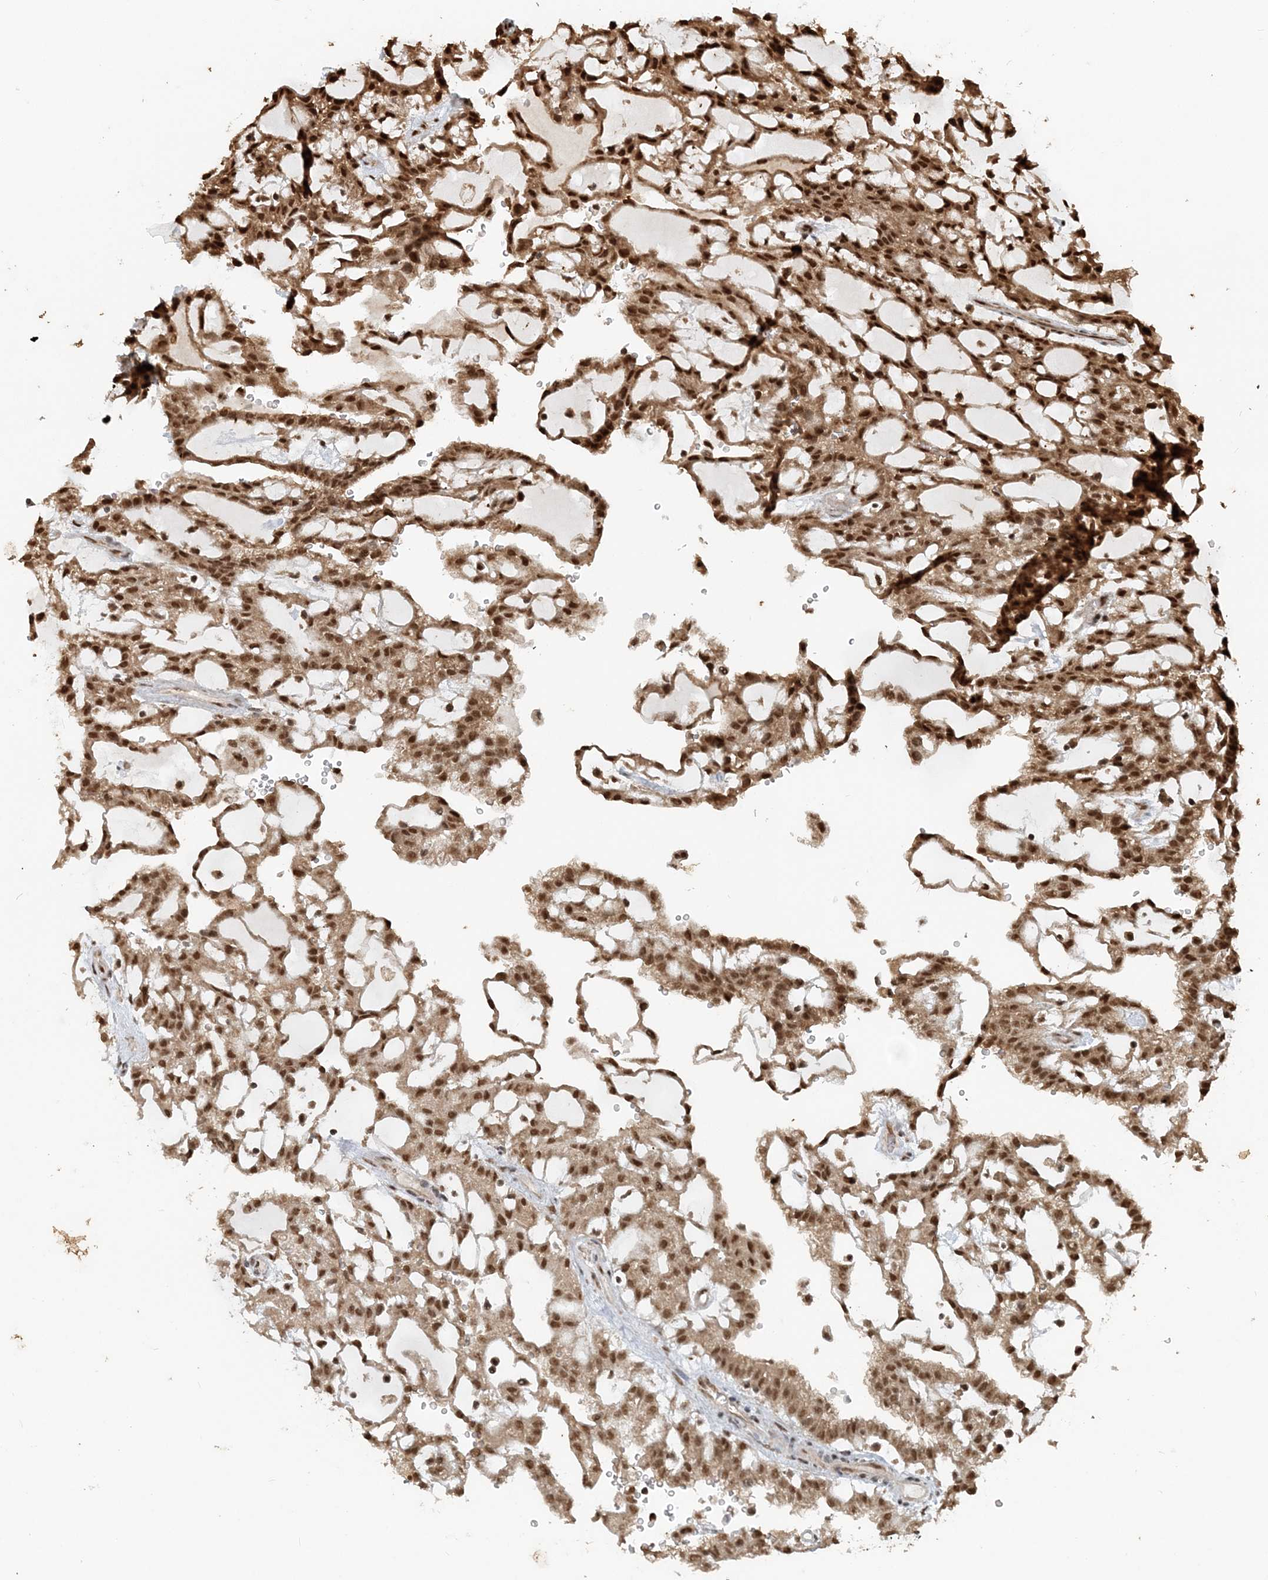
{"staining": {"intensity": "strong", "quantity": ">75%", "location": "cytoplasmic/membranous,nuclear"}, "tissue": "renal cancer", "cell_type": "Tumor cells", "image_type": "cancer", "snomed": [{"axis": "morphology", "description": "Adenocarcinoma, NOS"}, {"axis": "topography", "description": "Kidney"}], "caption": "A high-resolution histopathology image shows IHC staining of renal adenocarcinoma, which exhibits strong cytoplasmic/membranous and nuclear expression in approximately >75% of tumor cells.", "gene": "ARHGAP35", "patient": {"sex": "male", "age": 63}}